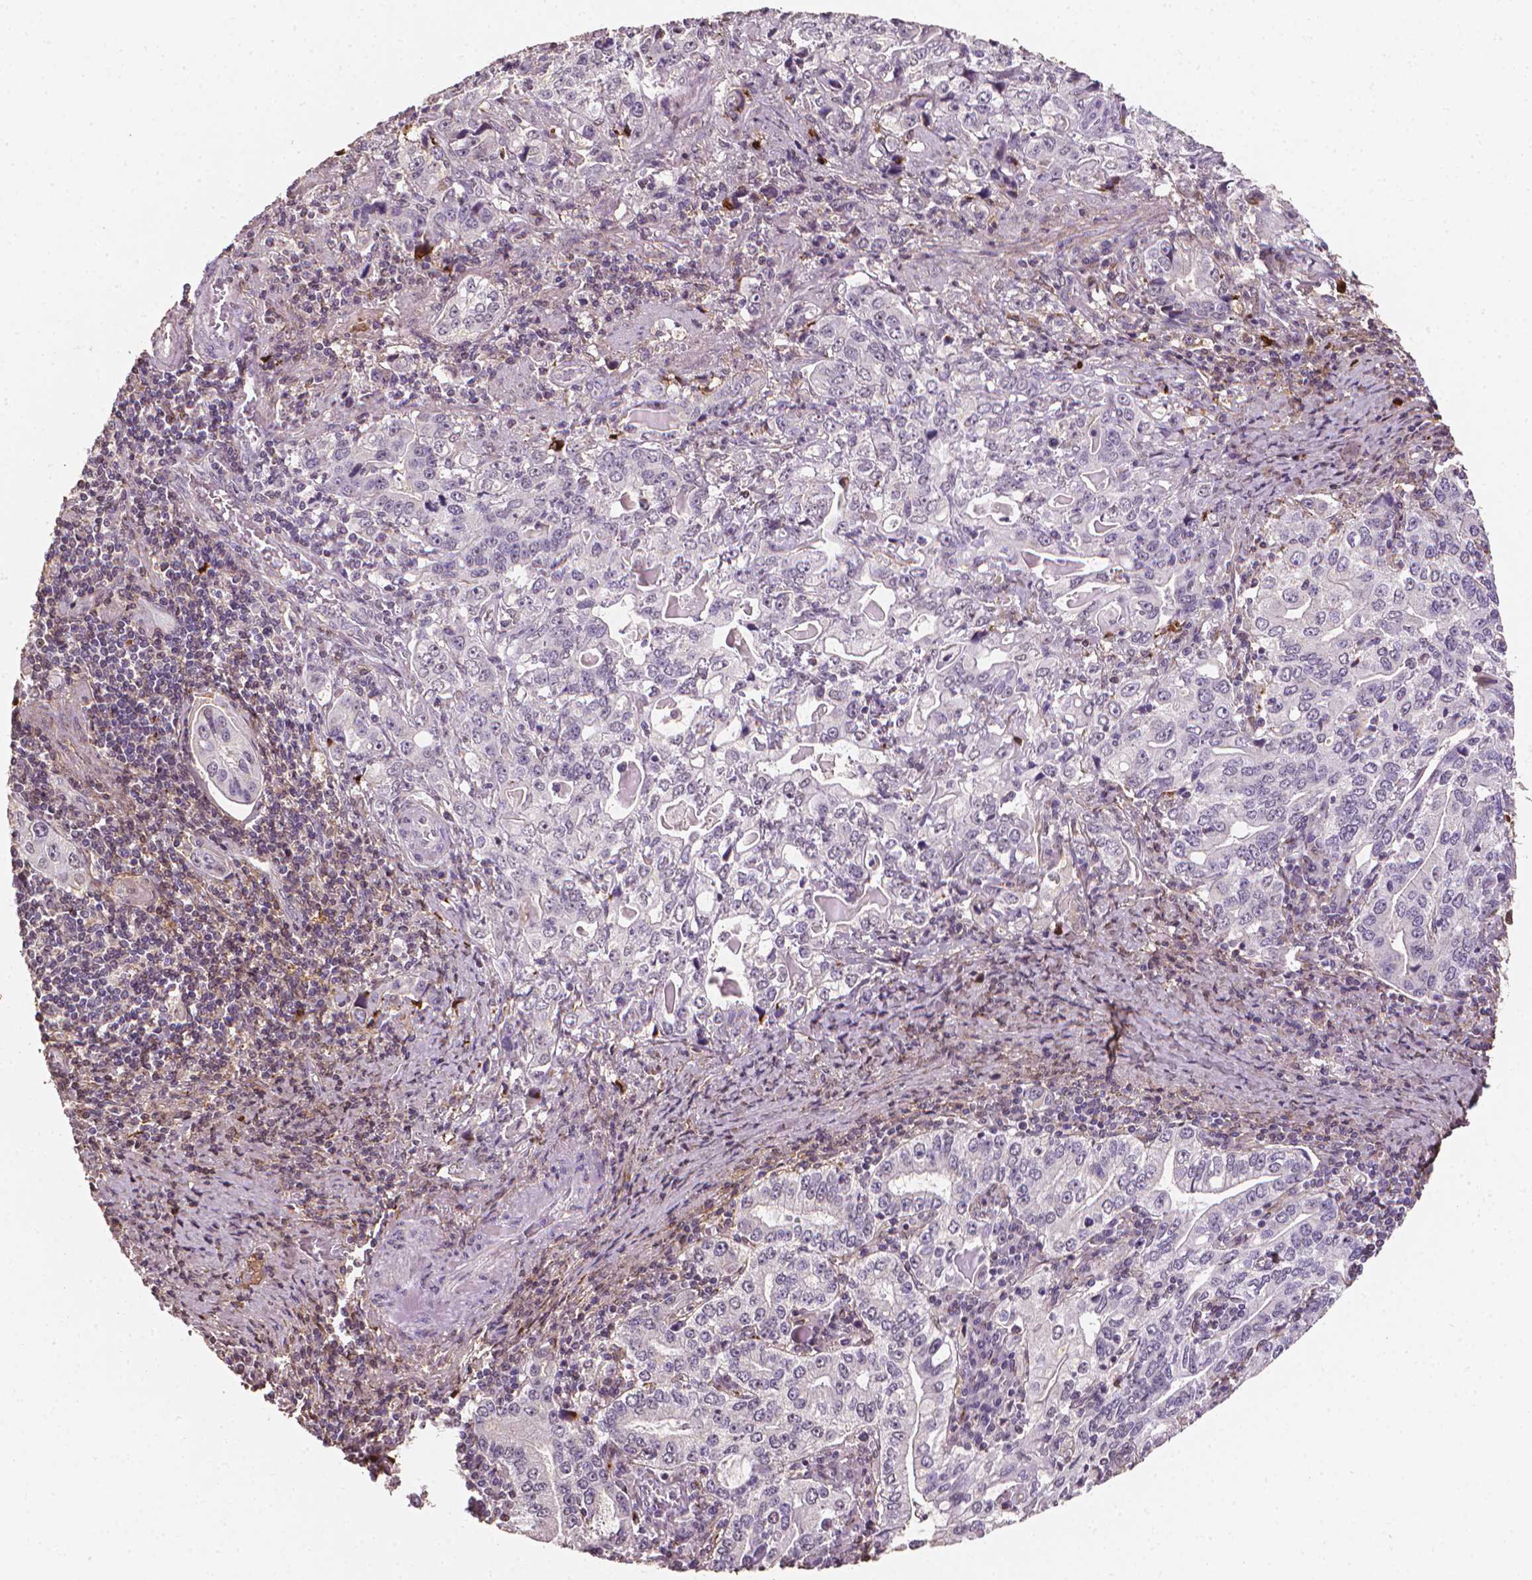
{"staining": {"intensity": "negative", "quantity": "none", "location": "none"}, "tissue": "stomach cancer", "cell_type": "Tumor cells", "image_type": "cancer", "snomed": [{"axis": "morphology", "description": "Adenocarcinoma, NOS"}, {"axis": "topography", "description": "Stomach, lower"}], "caption": "IHC micrograph of neoplastic tissue: stomach cancer stained with DAB exhibits no significant protein expression in tumor cells. (IHC, brightfield microscopy, high magnification).", "gene": "DCN", "patient": {"sex": "female", "age": 72}}